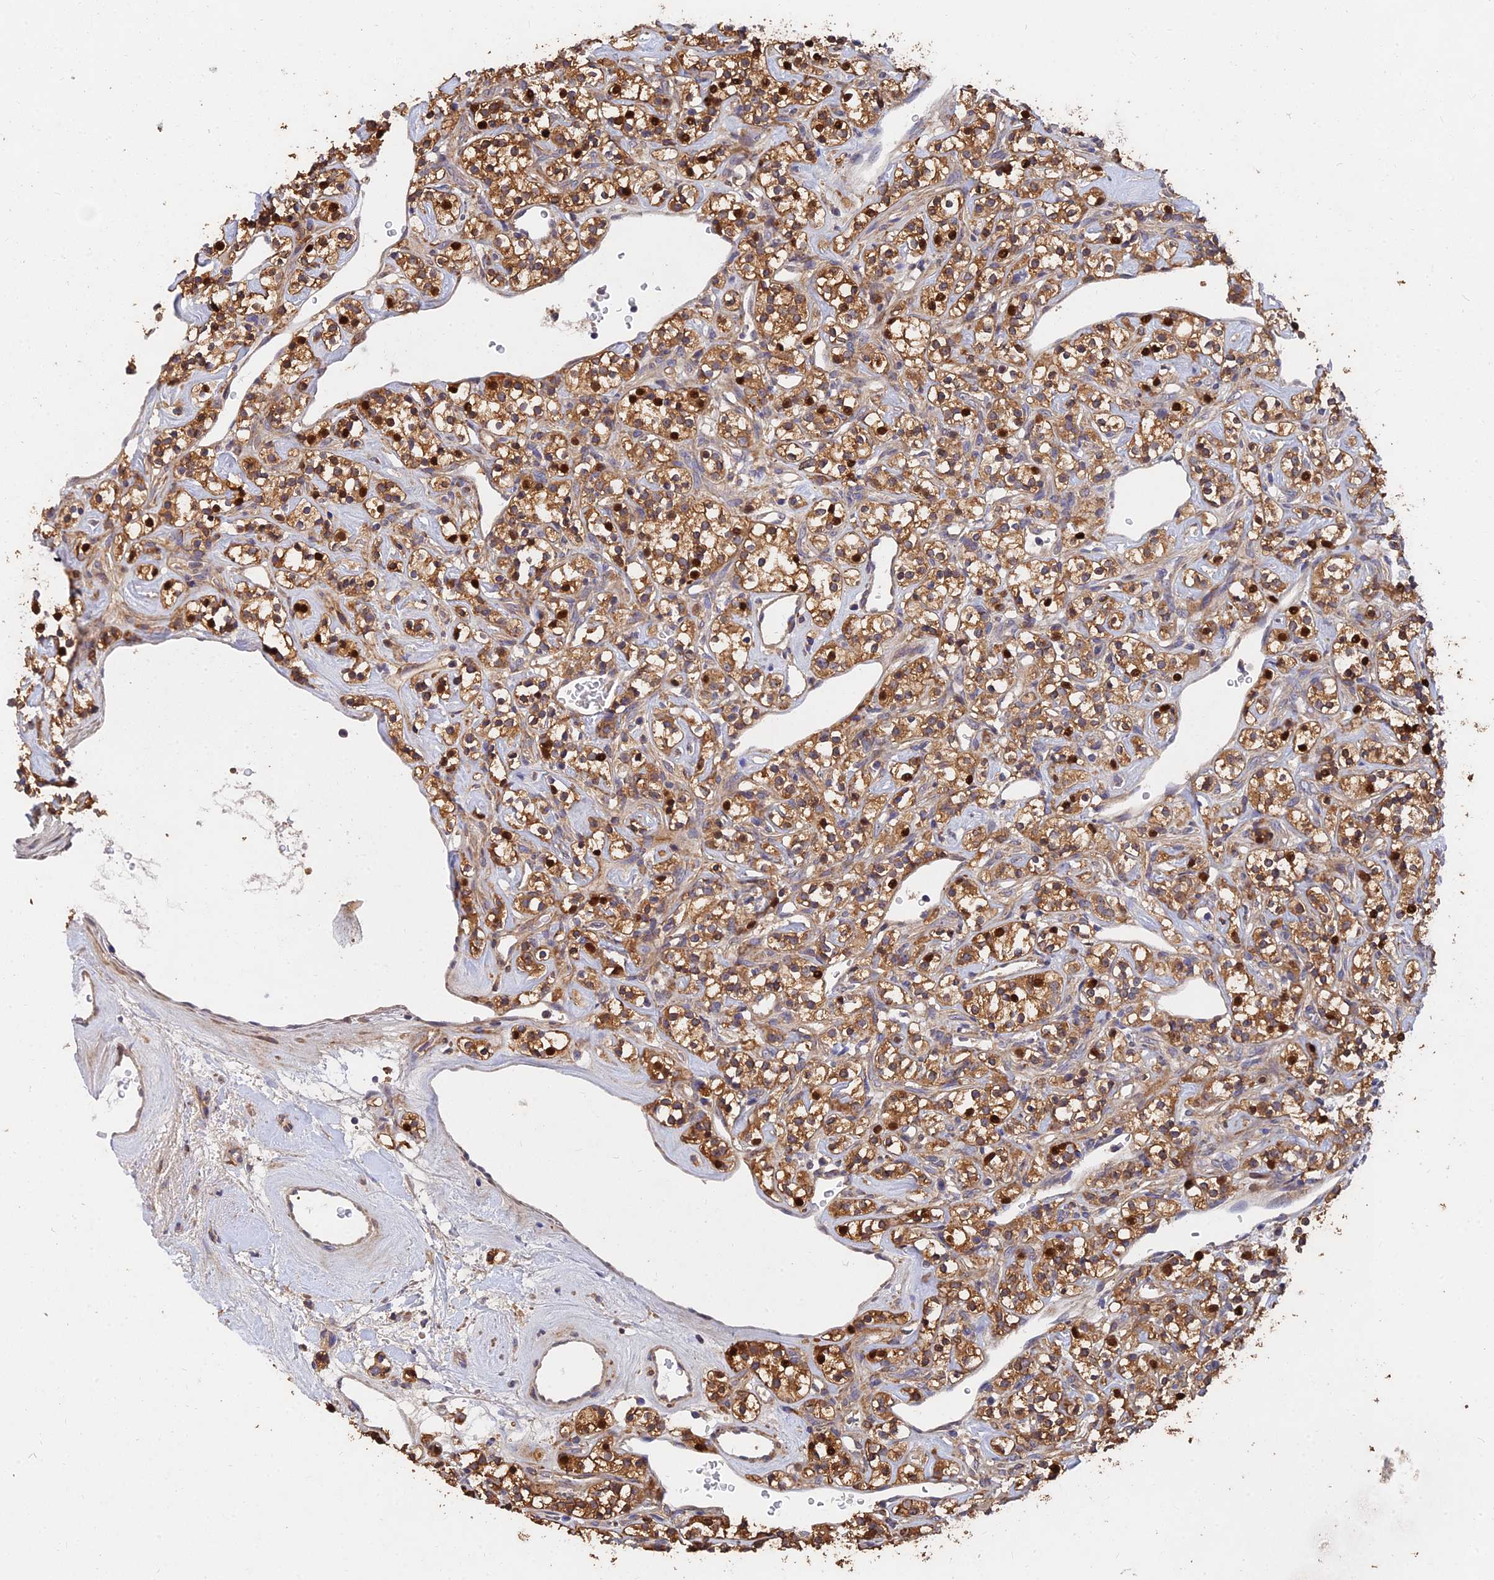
{"staining": {"intensity": "strong", "quantity": ">75%", "location": "cytoplasmic/membranous,nuclear"}, "tissue": "renal cancer", "cell_type": "Tumor cells", "image_type": "cancer", "snomed": [{"axis": "morphology", "description": "Adenocarcinoma, NOS"}, {"axis": "topography", "description": "Kidney"}], "caption": "Brown immunohistochemical staining in renal cancer exhibits strong cytoplasmic/membranous and nuclear staining in about >75% of tumor cells. The protein is stained brown, and the nuclei are stained in blue (DAB (3,3'-diaminobenzidine) IHC with brightfield microscopy, high magnification).", "gene": "SLC38A11", "patient": {"sex": "male", "age": 77}}